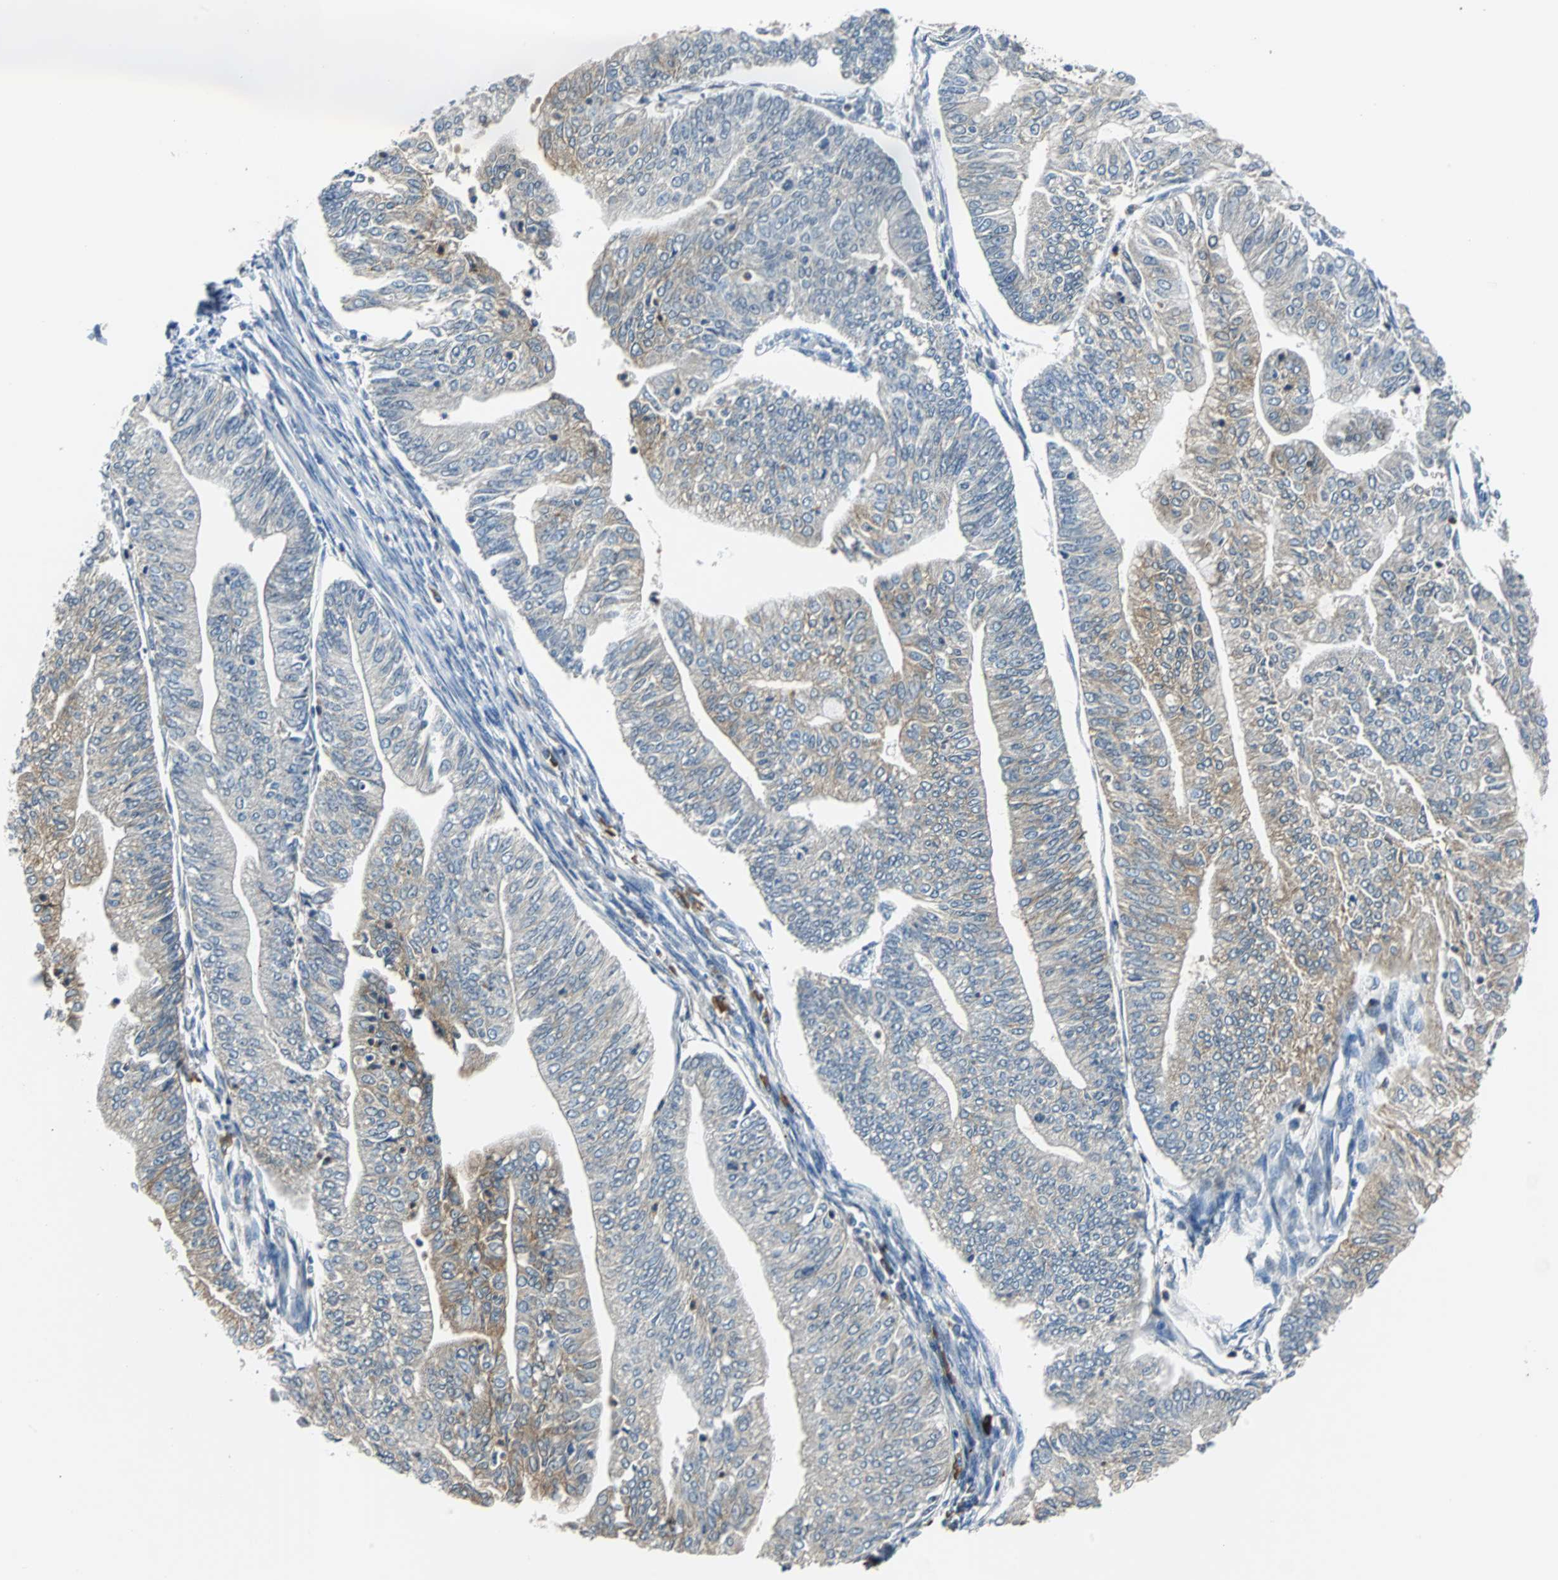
{"staining": {"intensity": "moderate", "quantity": "<25%", "location": "cytoplasmic/membranous"}, "tissue": "endometrial cancer", "cell_type": "Tumor cells", "image_type": "cancer", "snomed": [{"axis": "morphology", "description": "Adenocarcinoma, NOS"}, {"axis": "topography", "description": "Endometrium"}], "caption": "Moderate cytoplasmic/membranous protein positivity is appreciated in approximately <25% of tumor cells in endometrial cancer.", "gene": "FHL2", "patient": {"sex": "female", "age": 59}}